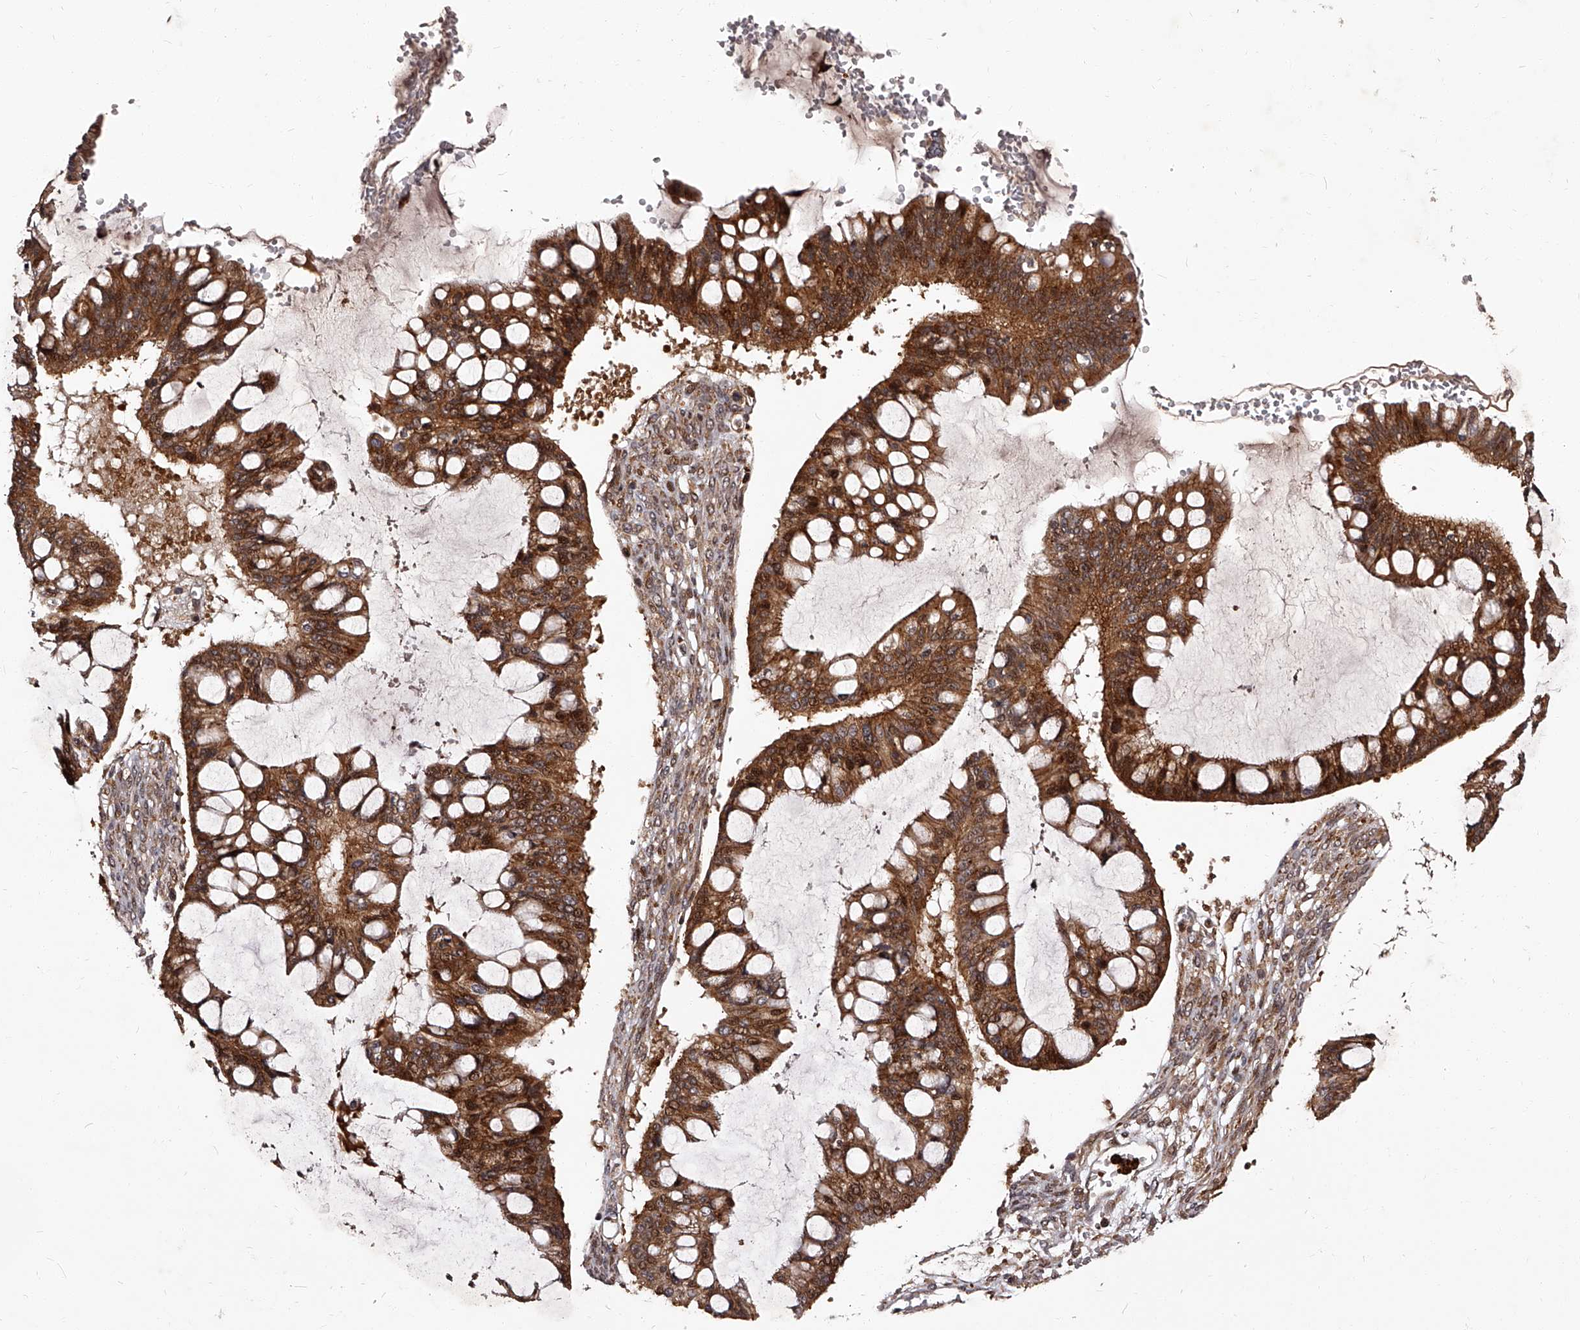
{"staining": {"intensity": "strong", "quantity": ">75%", "location": "cytoplasmic/membranous,nuclear"}, "tissue": "ovarian cancer", "cell_type": "Tumor cells", "image_type": "cancer", "snomed": [{"axis": "morphology", "description": "Cystadenocarcinoma, mucinous, NOS"}, {"axis": "topography", "description": "Ovary"}], "caption": "Human mucinous cystadenocarcinoma (ovarian) stained with a brown dye shows strong cytoplasmic/membranous and nuclear positive staining in approximately >75% of tumor cells.", "gene": "RSC1A1", "patient": {"sex": "female", "age": 73}}